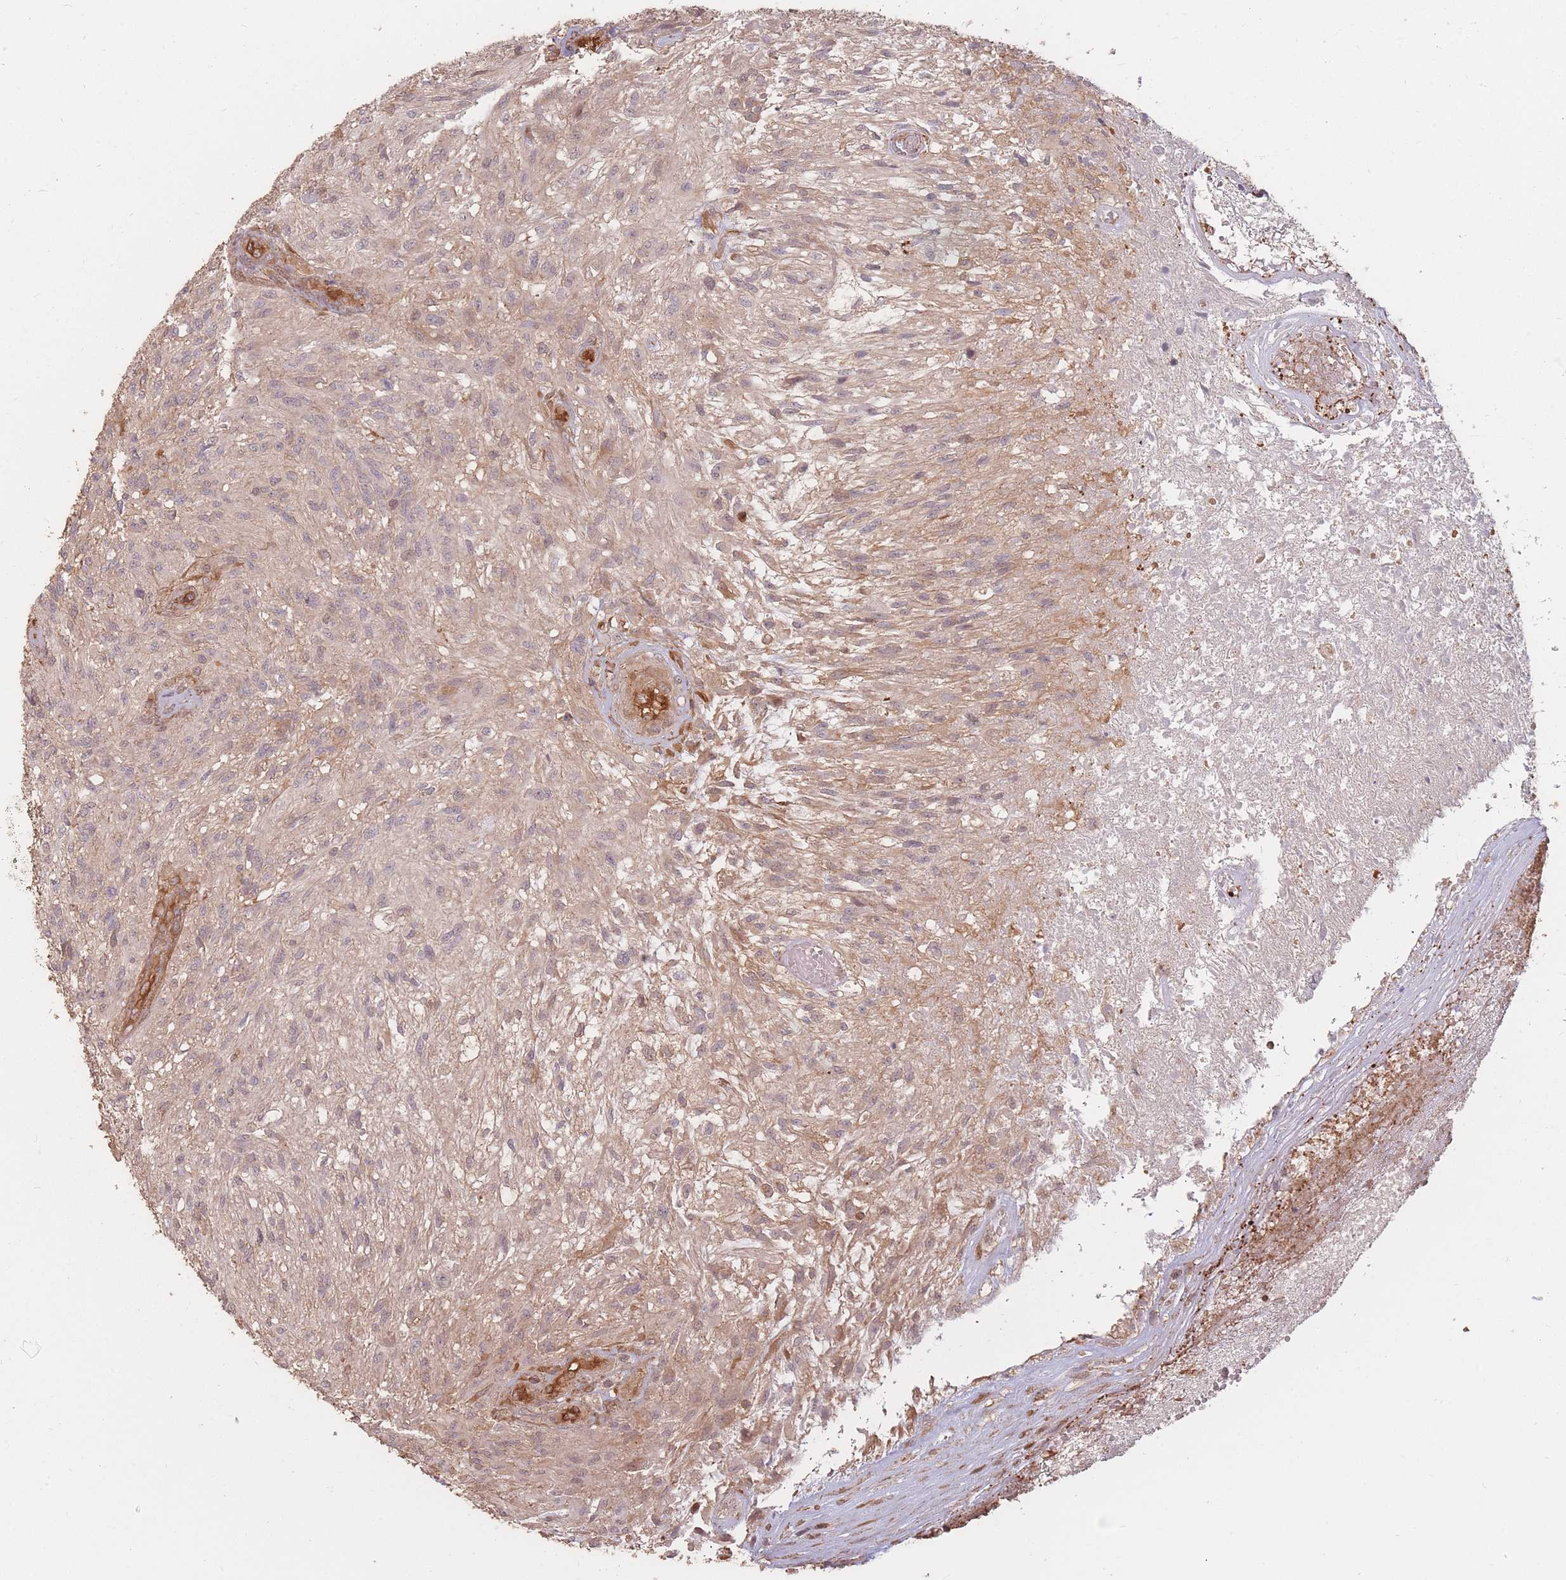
{"staining": {"intensity": "weak", "quantity": "<25%", "location": "cytoplasmic/membranous"}, "tissue": "glioma", "cell_type": "Tumor cells", "image_type": "cancer", "snomed": [{"axis": "morphology", "description": "Glioma, malignant, High grade"}, {"axis": "topography", "description": "Brain"}], "caption": "Human high-grade glioma (malignant) stained for a protein using immunohistochemistry (IHC) displays no expression in tumor cells.", "gene": "PLS3", "patient": {"sex": "male", "age": 56}}